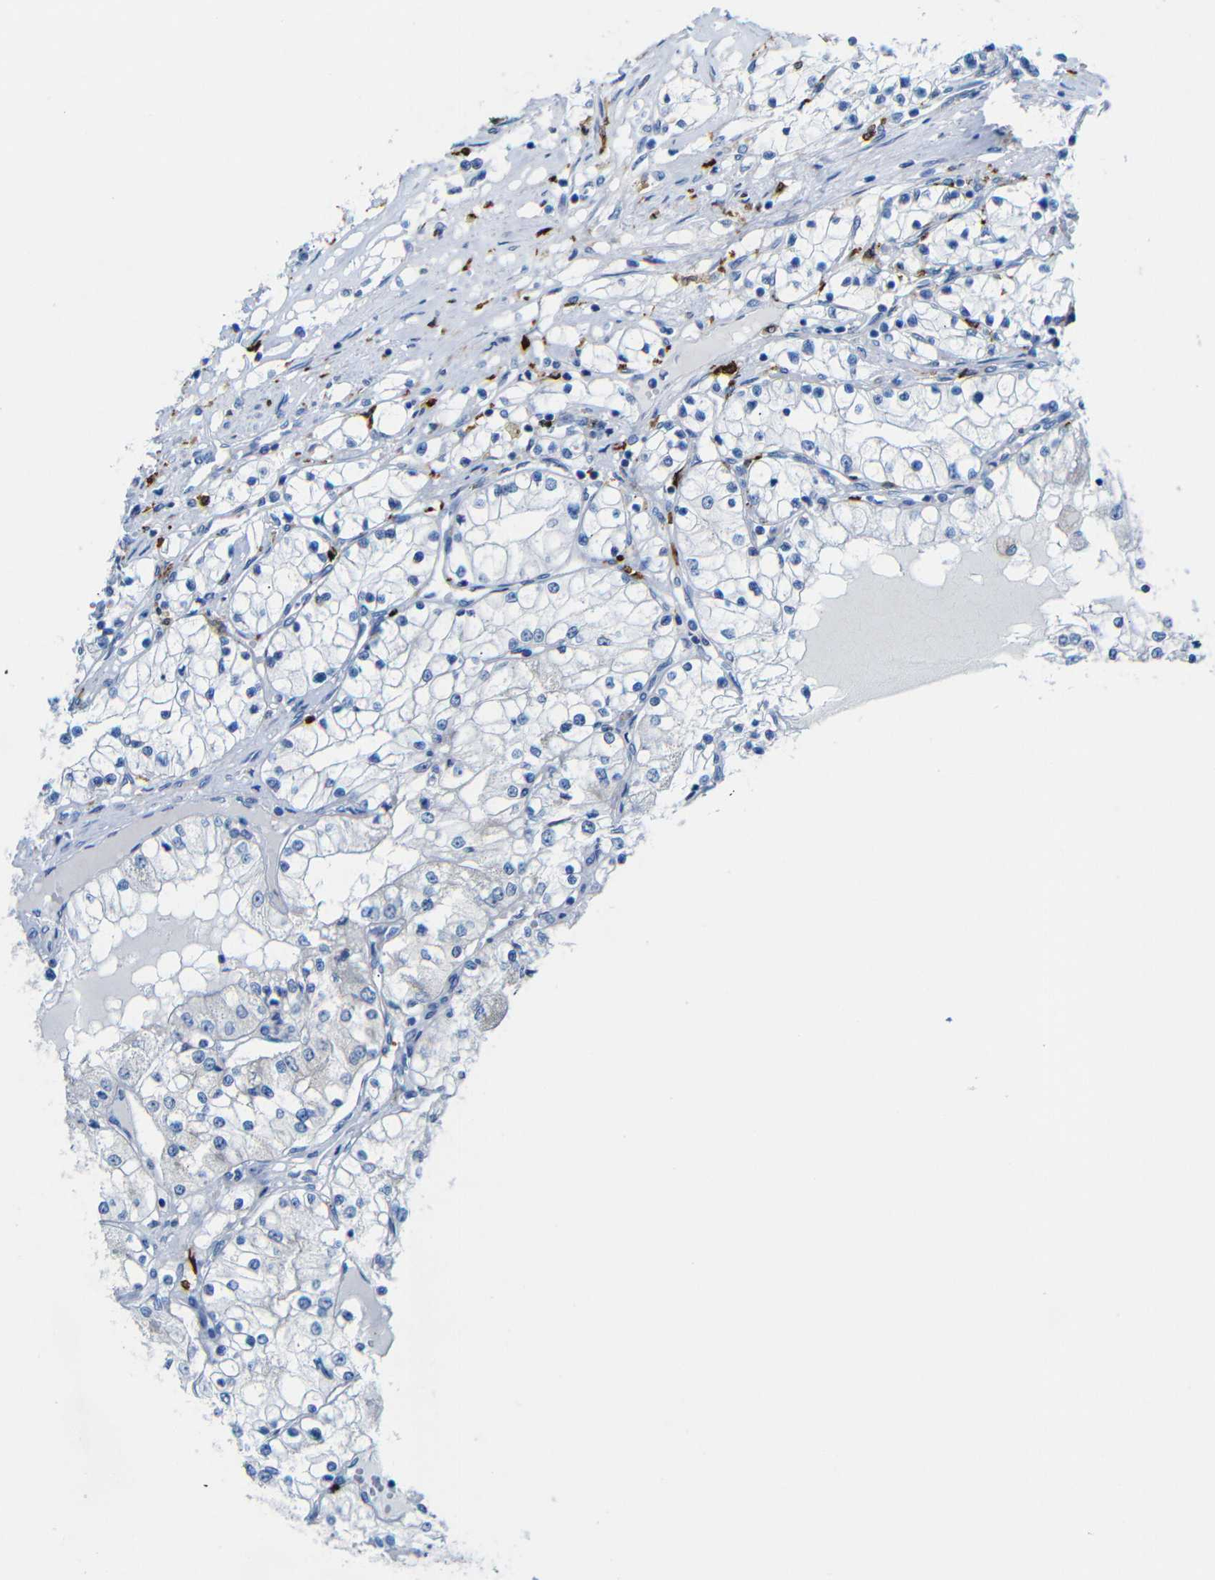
{"staining": {"intensity": "negative", "quantity": "none", "location": "none"}, "tissue": "renal cancer", "cell_type": "Tumor cells", "image_type": "cancer", "snomed": [{"axis": "morphology", "description": "Adenocarcinoma, NOS"}, {"axis": "topography", "description": "Kidney"}], "caption": "There is no significant expression in tumor cells of adenocarcinoma (renal).", "gene": "C1orf210", "patient": {"sex": "male", "age": 68}}